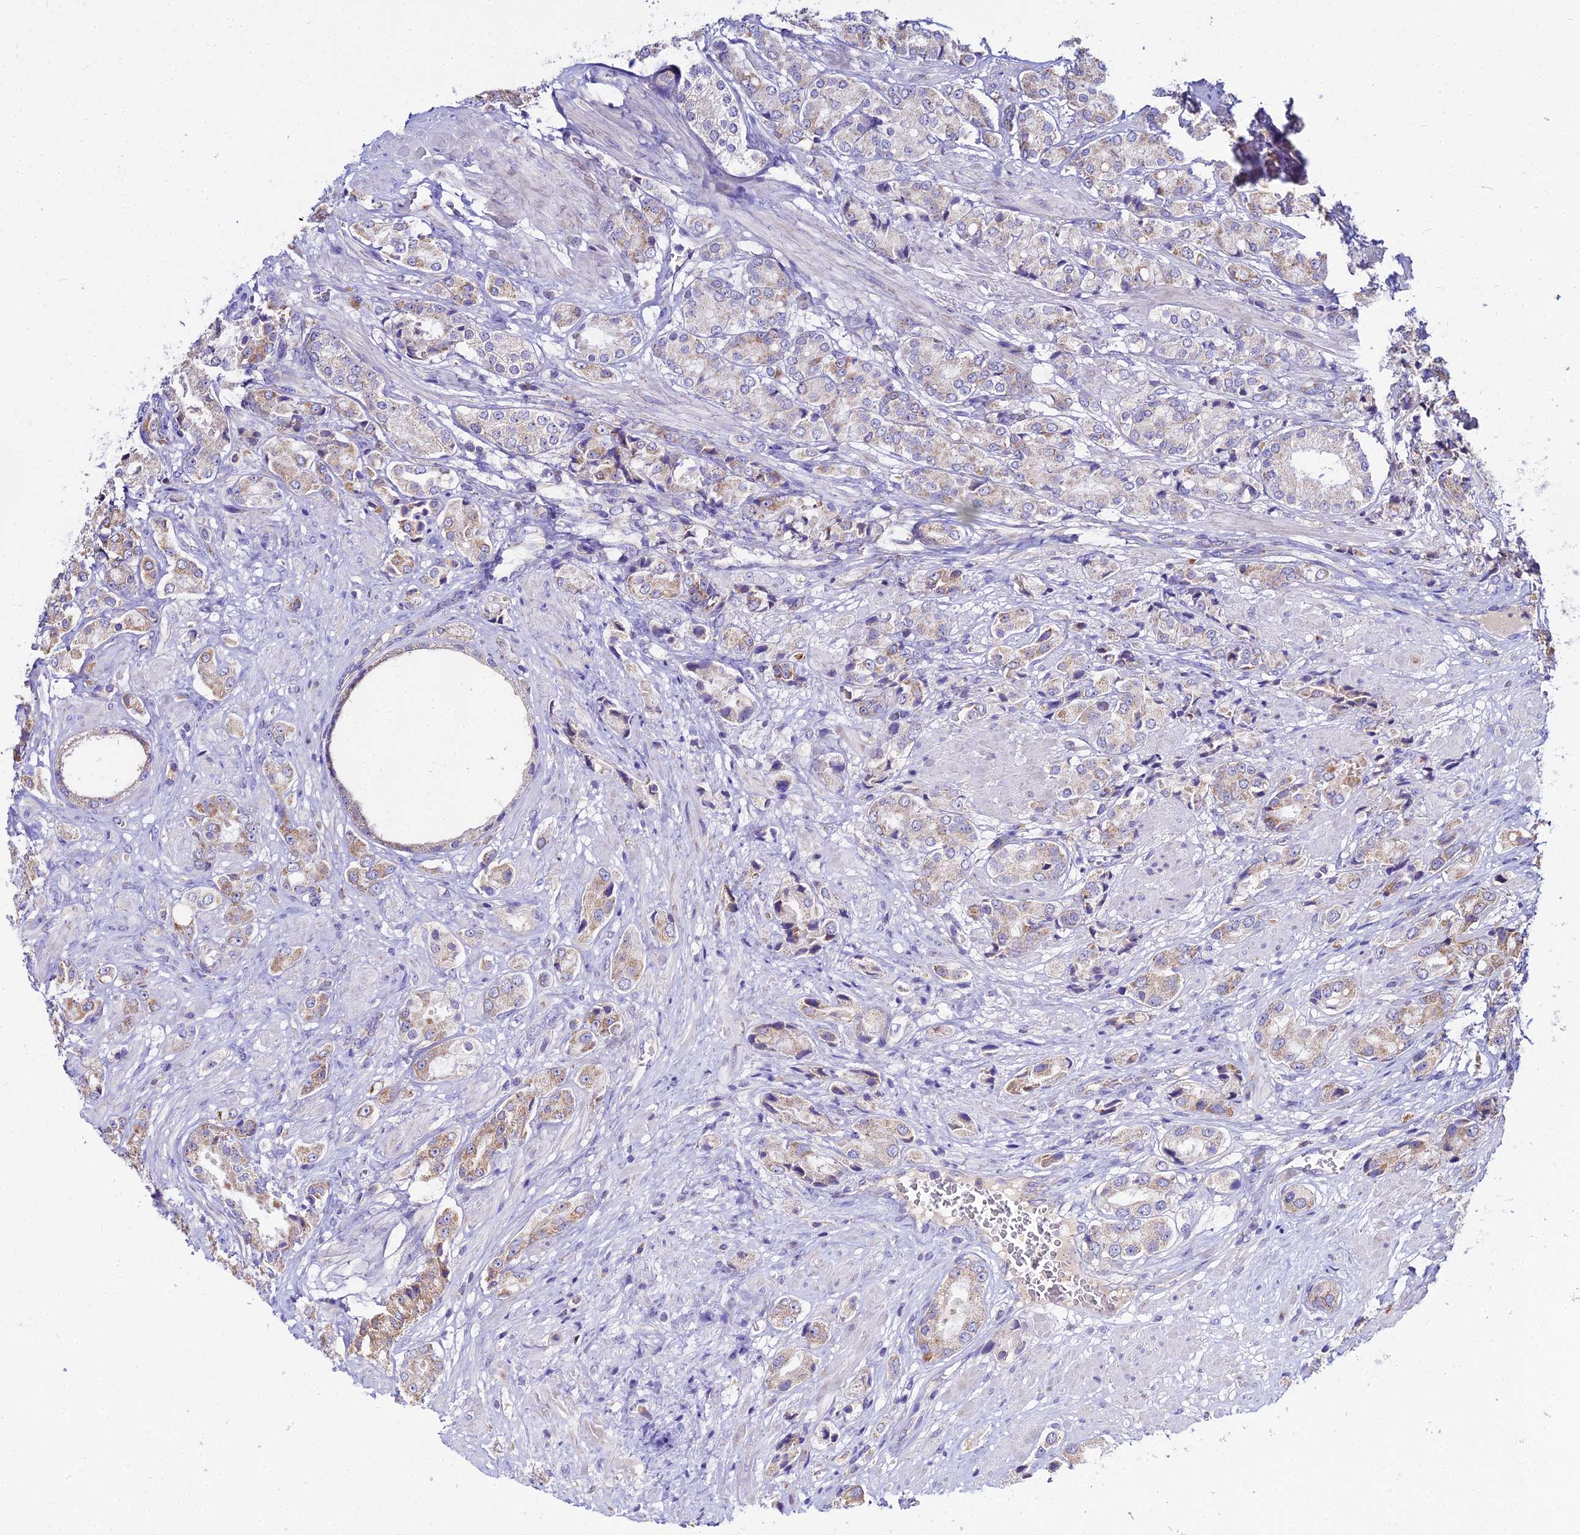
{"staining": {"intensity": "weak", "quantity": "<25%", "location": "cytoplasmic/membranous"}, "tissue": "prostate cancer", "cell_type": "Tumor cells", "image_type": "cancer", "snomed": [{"axis": "morphology", "description": "Adenocarcinoma, High grade"}, {"axis": "topography", "description": "Prostate and seminal vesicle, NOS"}], "caption": "Photomicrograph shows no significant protein staining in tumor cells of prostate cancer.", "gene": "TYW5", "patient": {"sex": "male", "age": 64}}